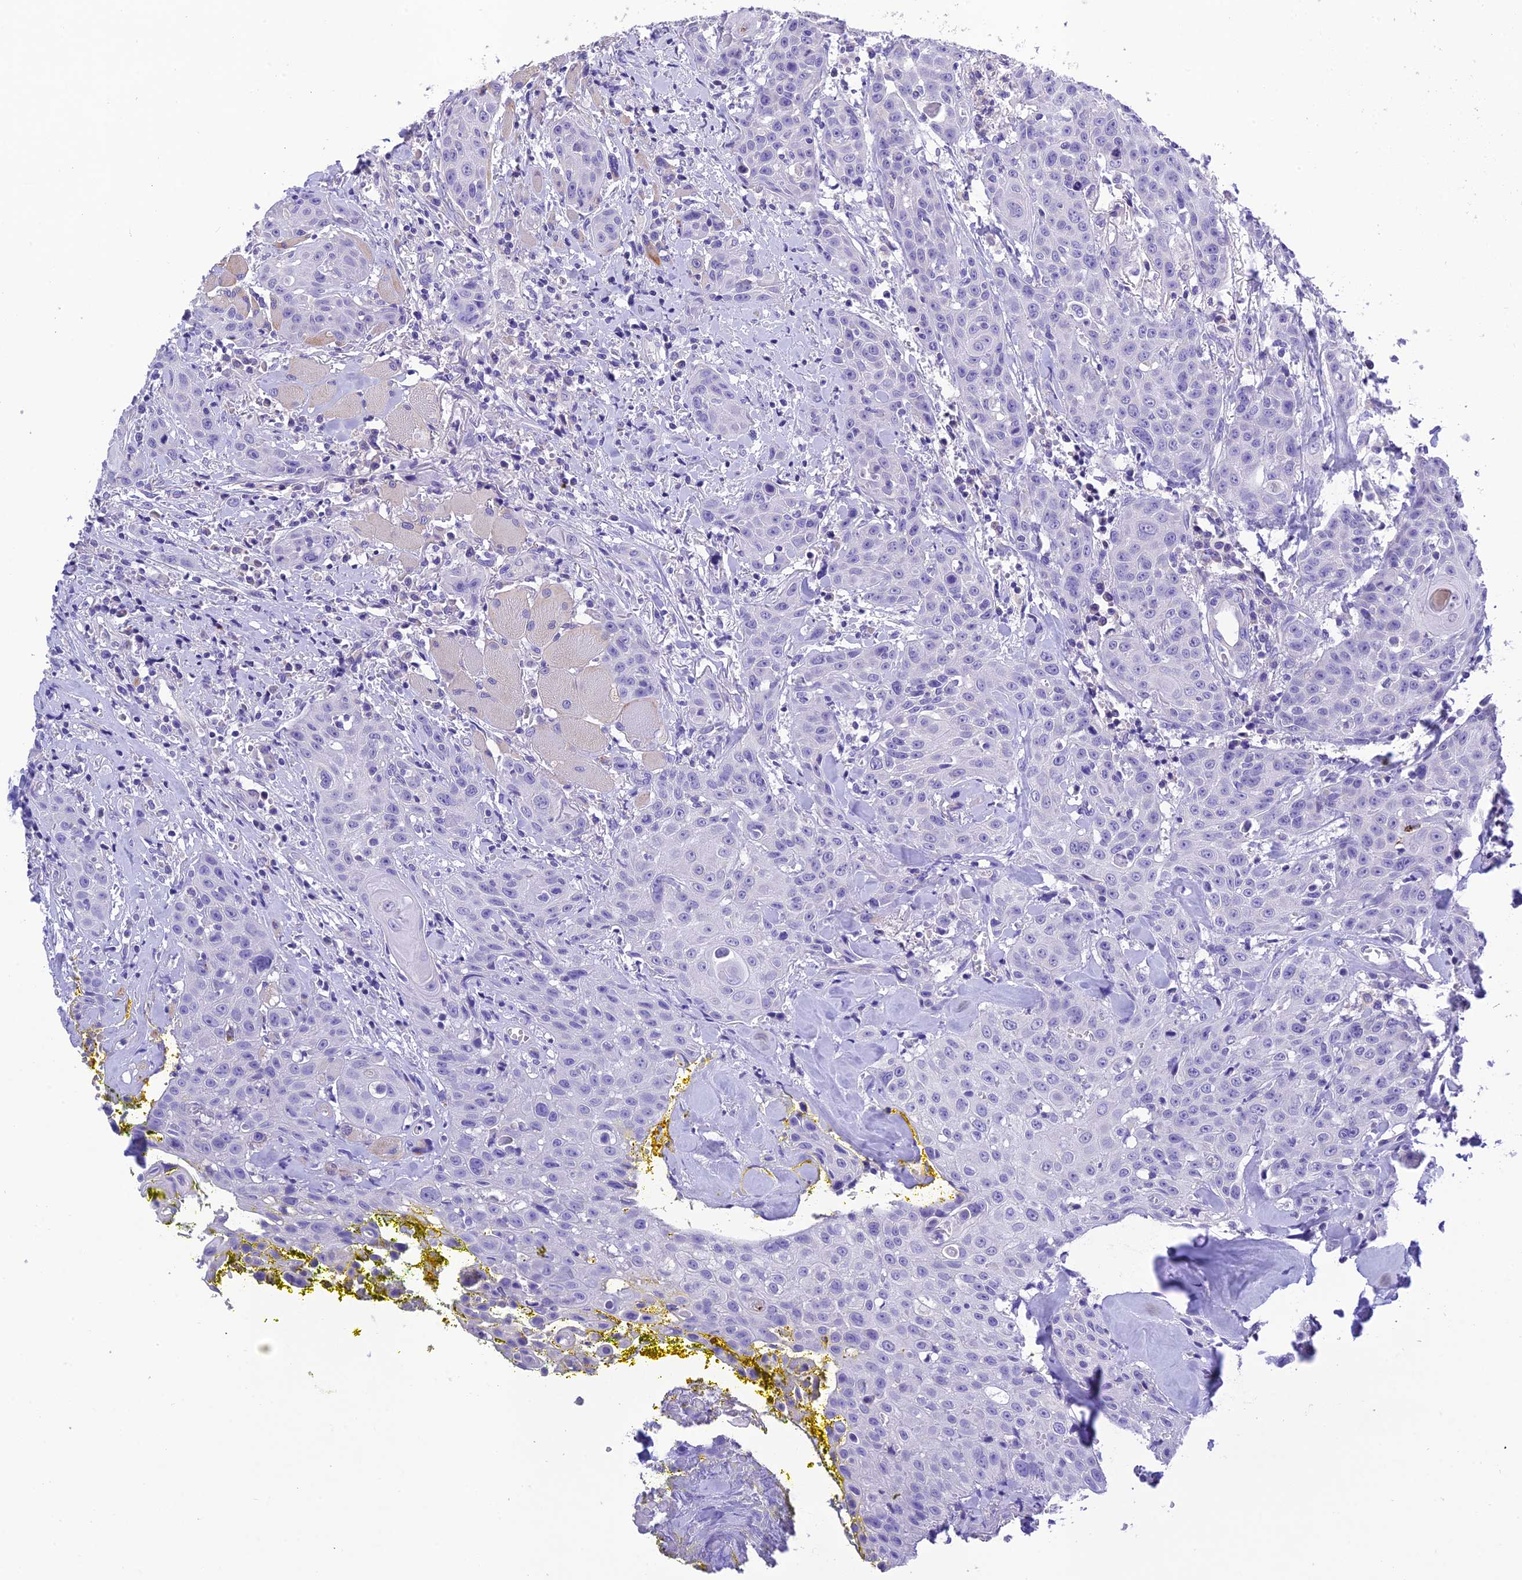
{"staining": {"intensity": "negative", "quantity": "none", "location": "none"}, "tissue": "head and neck cancer", "cell_type": "Tumor cells", "image_type": "cancer", "snomed": [{"axis": "morphology", "description": "Squamous cell carcinoma, NOS"}, {"axis": "topography", "description": "Oral tissue"}, {"axis": "topography", "description": "Head-Neck"}], "caption": "DAB (3,3'-diaminobenzidine) immunohistochemical staining of head and neck cancer (squamous cell carcinoma) demonstrates no significant staining in tumor cells. (Brightfield microscopy of DAB (3,3'-diaminobenzidine) immunohistochemistry at high magnification).", "gene": "MS4A5", "patient": {"sex": "female", "age": 82}}